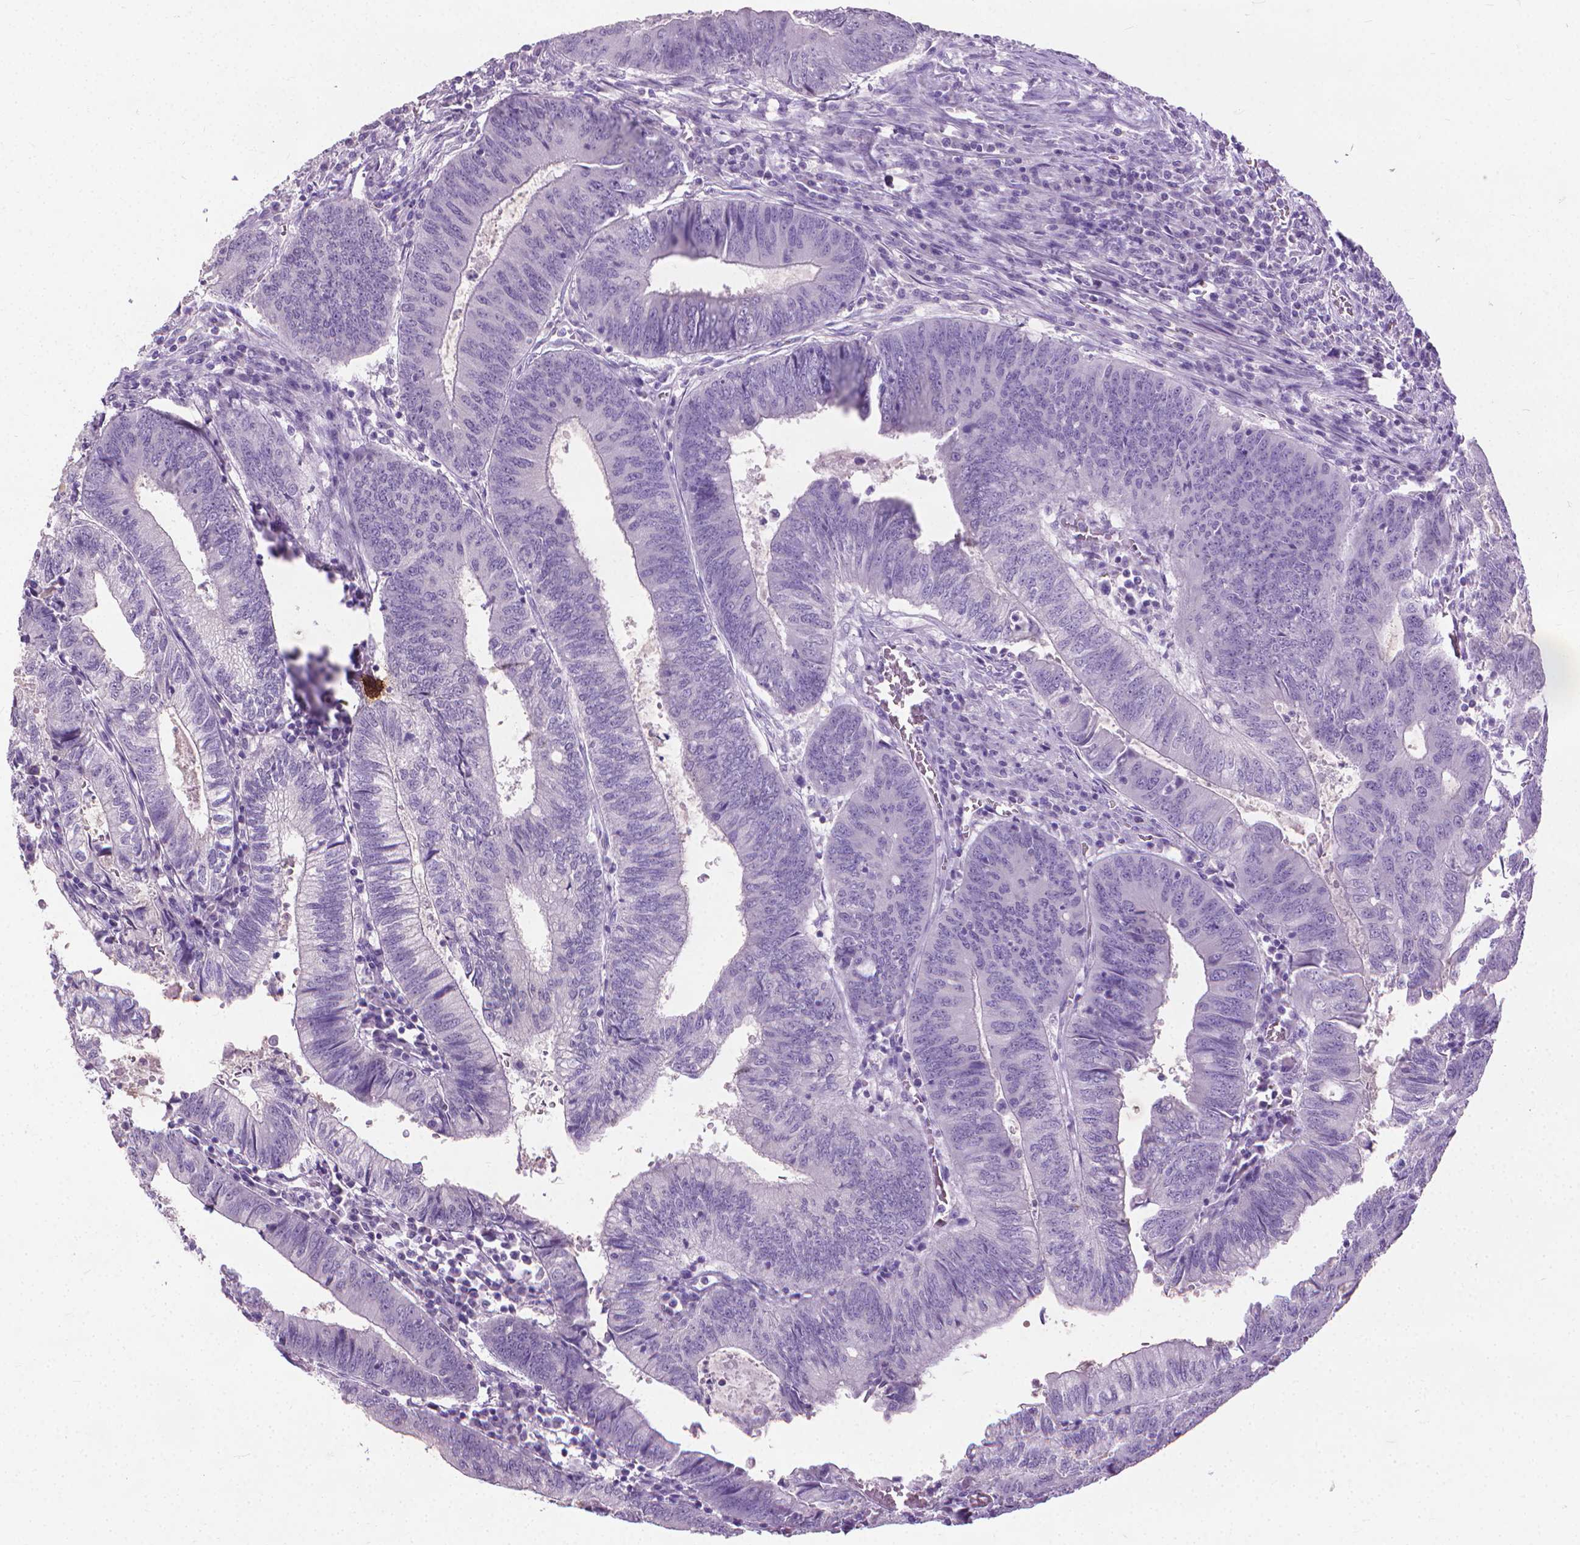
{"staining": {"intensity": "negative", "quantity": "none", "location": "none"}, "tissue": "colorectal cancer", "cell_type": "Tumor cells", "image_type": "cancer", "snomed": [{"axis": "morphology", "description": "Adenocarcinoma, NOS"}, {"axis": "topography", "description": "Colon"}], "caption": "The IHC micrograph has no significant expression in tumor cells of colorectal cancer tissue. (Brightfield microscopy of DAB (3,3'-diaminobenzidine) IHC at high magnification).", "gene": "KRT5", "patient": {"sex": "male", "age": 67}}